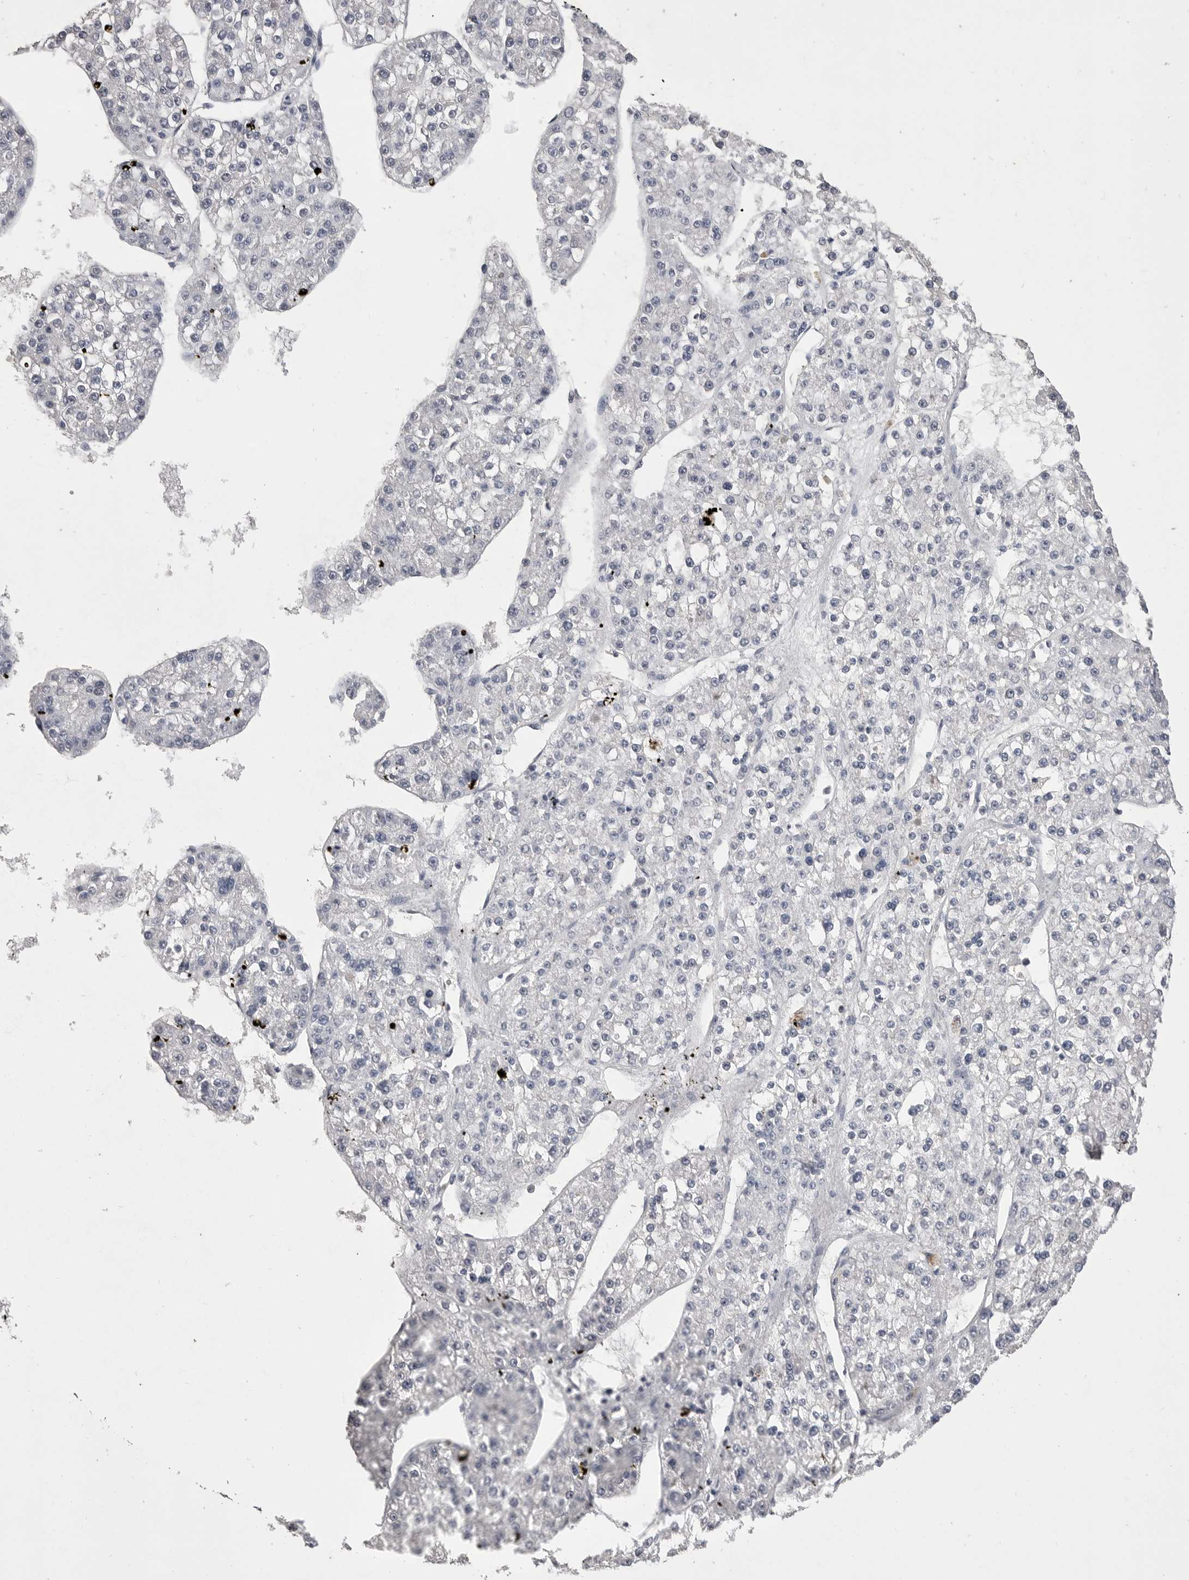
{"staining": {"intensity": "negative", "quantity": "none", "location": "none"}, "tissue": "liver cancer", "cell_type": "Tumor cells", "image_type": "cancer", "snomed": [{"axis": "morphology", "description": "Carcinoma, Hepatocellular, NOS"}, {"axis": "topography", "description": "Liver"}], "caption": "Tumor cells show no significant staining in liver cancer.", "gene": "MMP7", "patient": {"sex": "female", "age": 73}}